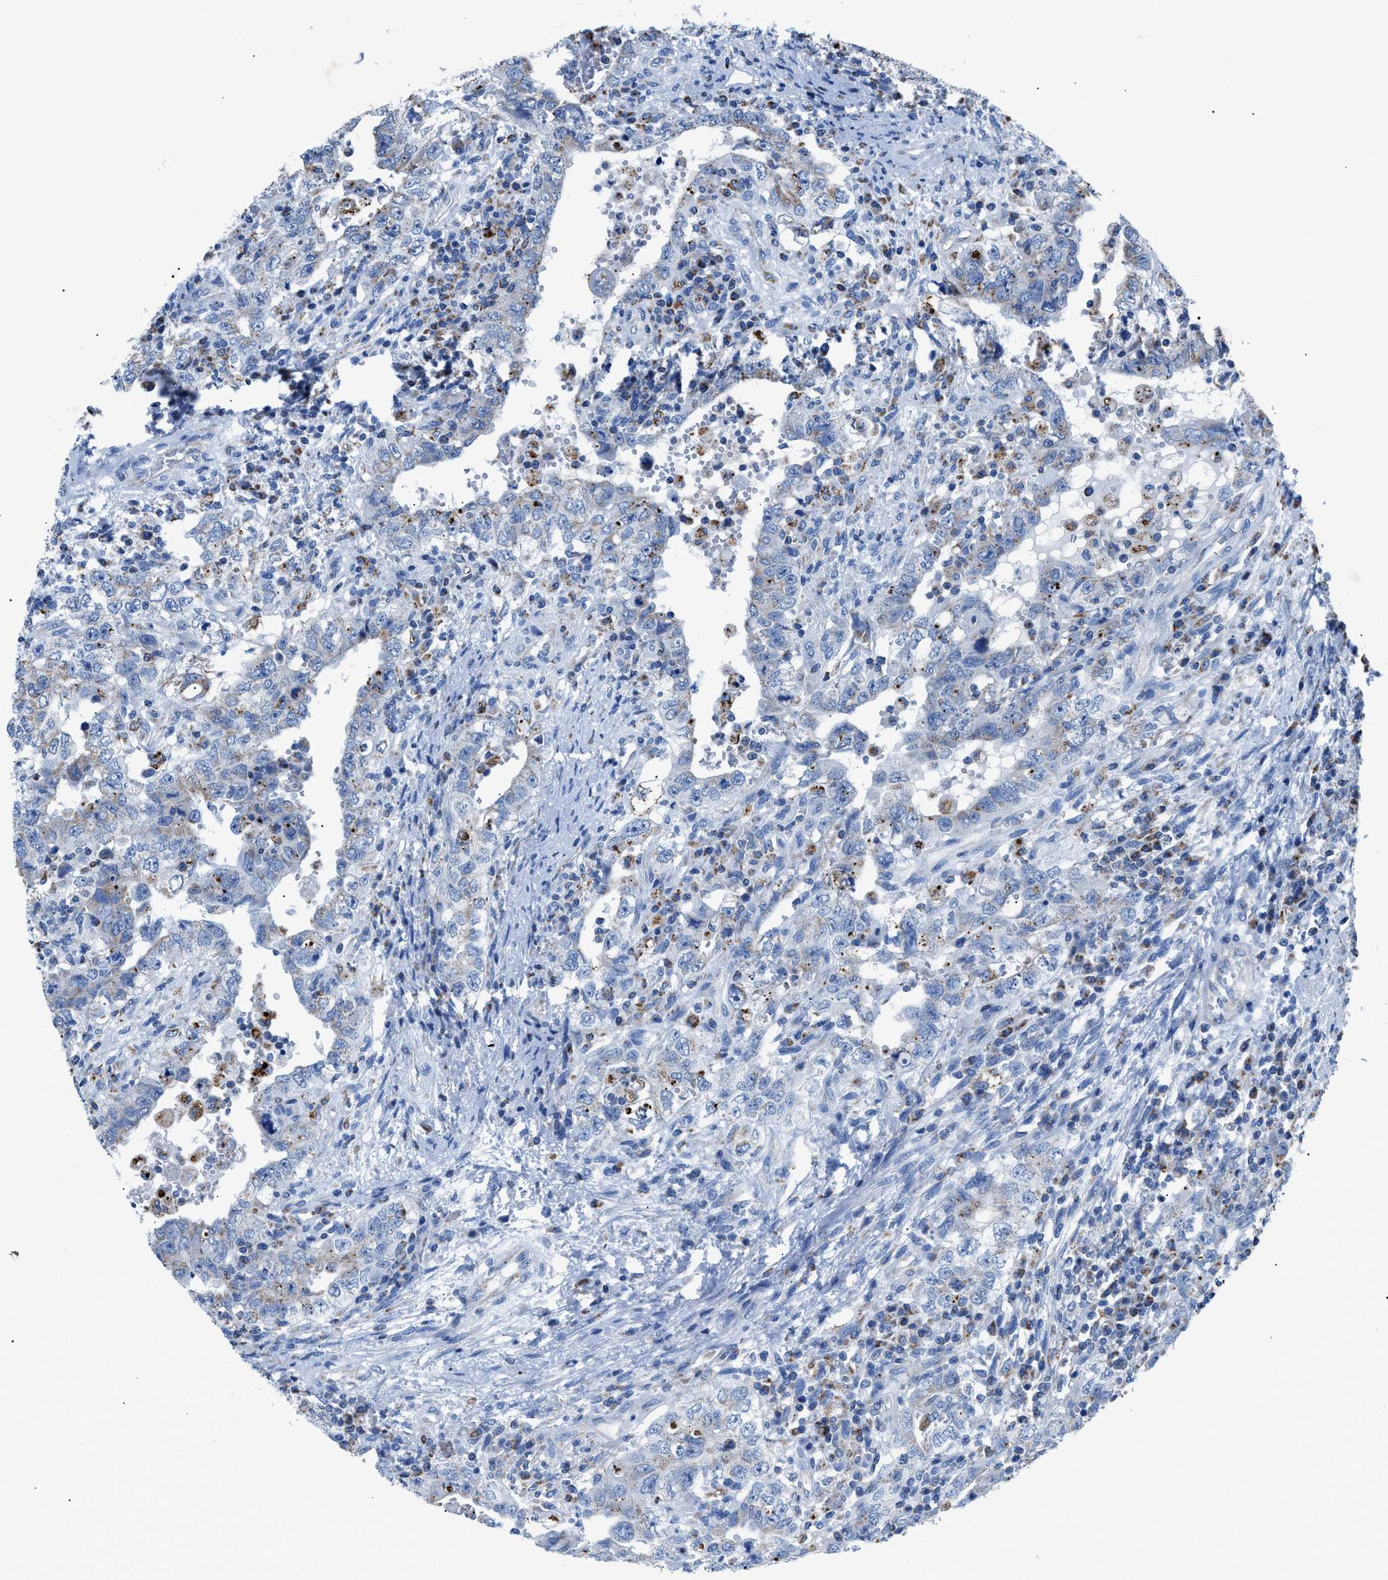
{"staining": {"intensity": "negative", "quantity": "none", "location": "none"}, "tissue": "testis cancer", "cell_type": "Tumor cells", "image_type": "cancer", "snomed": [{"axis": "morphology", "description": "Carcinoma, Embryonal, NOS"}, {"axis": "topography", "description": "Testis"}], "caption": "Immunohistochemistry micrograph of human embryonal carcinoma (testis) stained for a protein (brown), which reveals no positivity in tumor cells. (Stains: DAB (3,3'-diaminobenzidine) IHC with hematoxylin counter stain, Microscopy: brightfield microscopy at high magnification).", "gene": "ZDHHC3", "patient": {"sex": "male", "age": 26}}